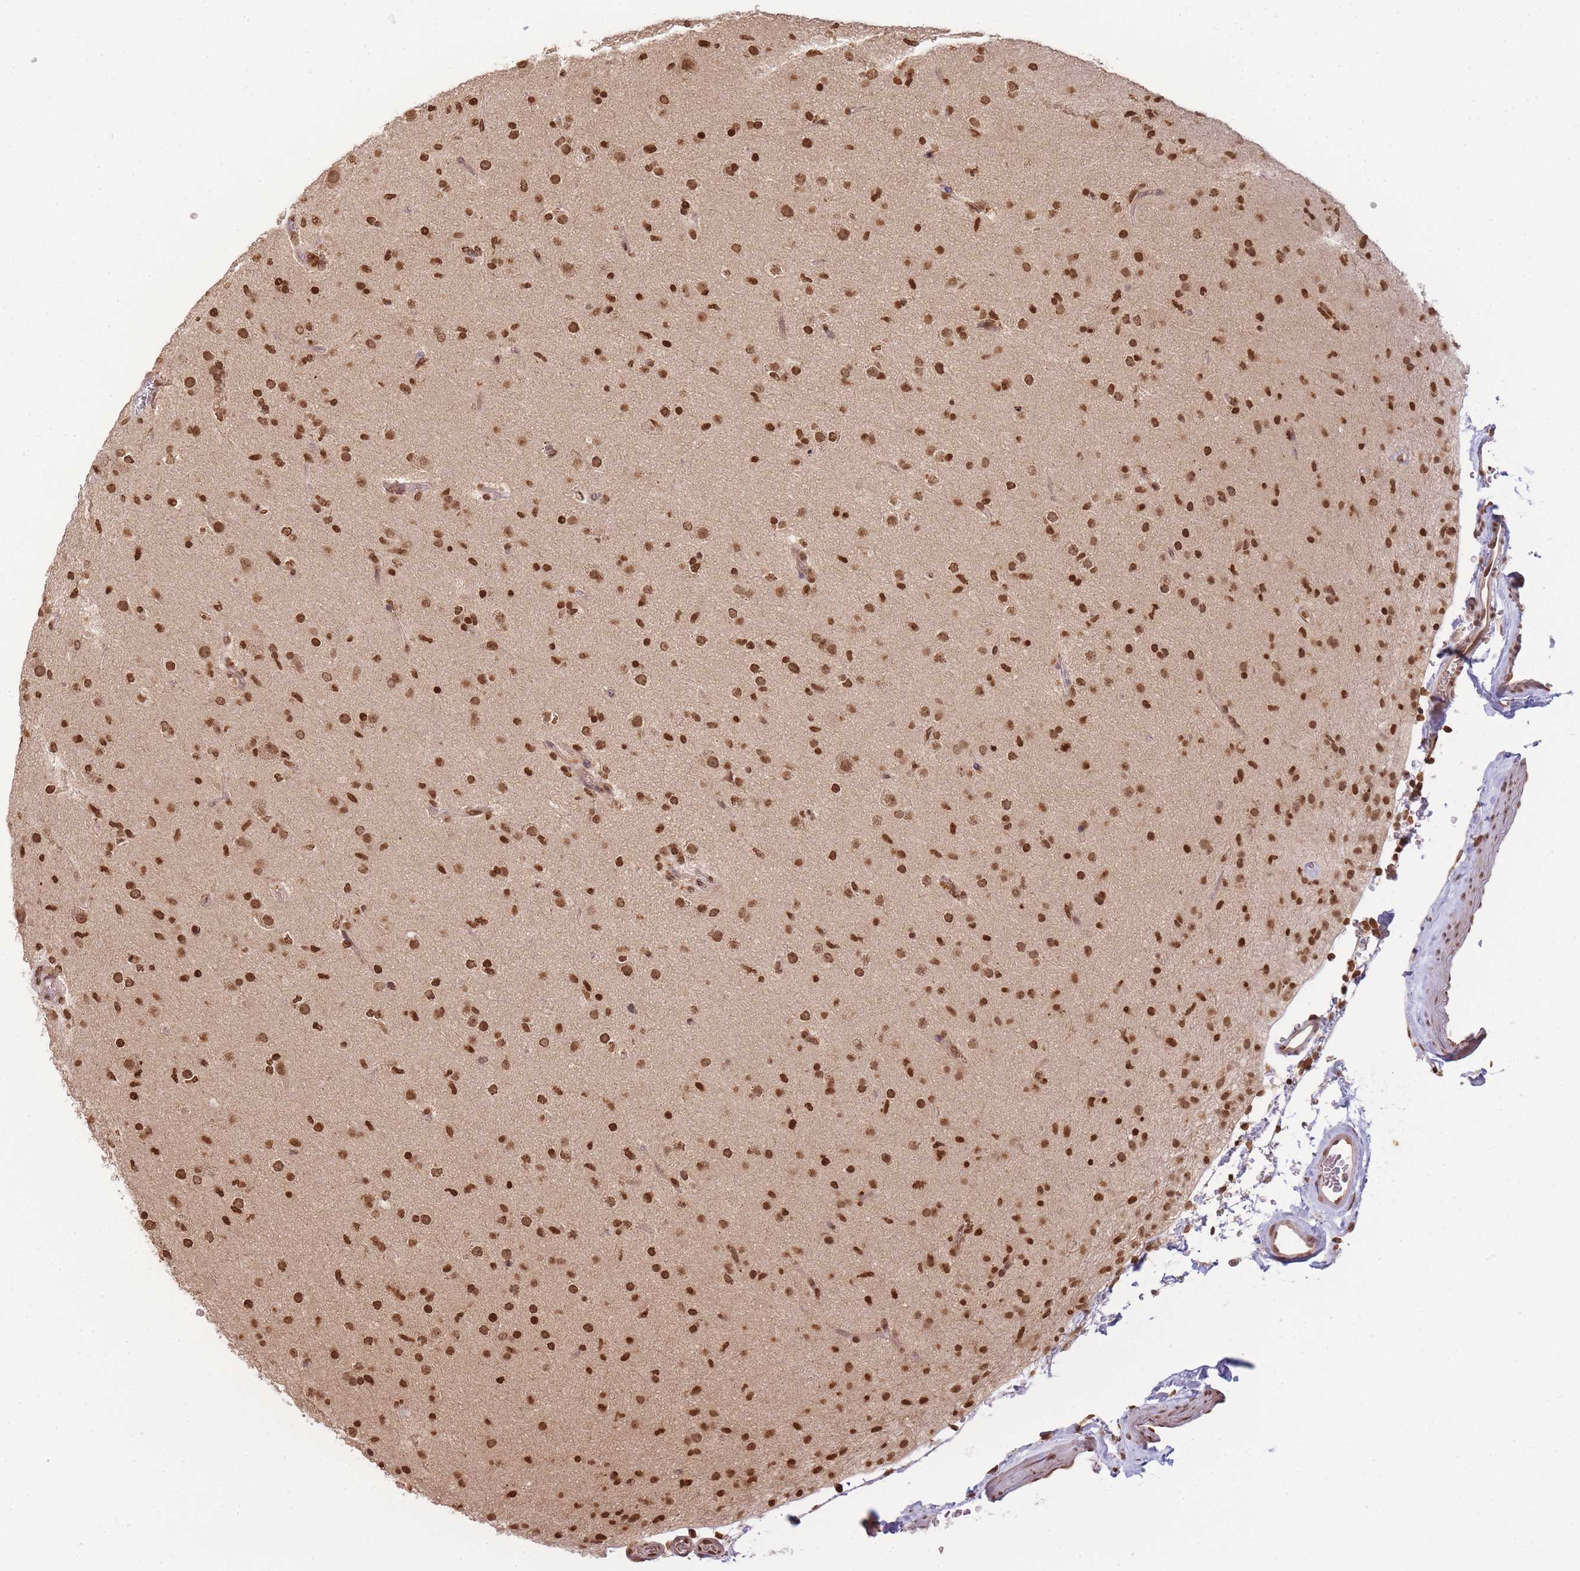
{"staining": {"intensity": "strong", "quantity": ">75%", "location": "nuclear"}, "tissue": "glioma", "cell_type": "Tumor cells", "image_type": "cancer", "snomed": [{"axis": "morphology", "description": "Glioma, malignant, Low grade"}, {"axis": "topography", "description": "Brain"}], "caption": "Glioma tissue exhibits strong nuclear staining in about >75% of tumor cells, visualized by immunohistochemistry.", "gene": "WWTR1", "patient": {"sex": "male", "age": 65}}